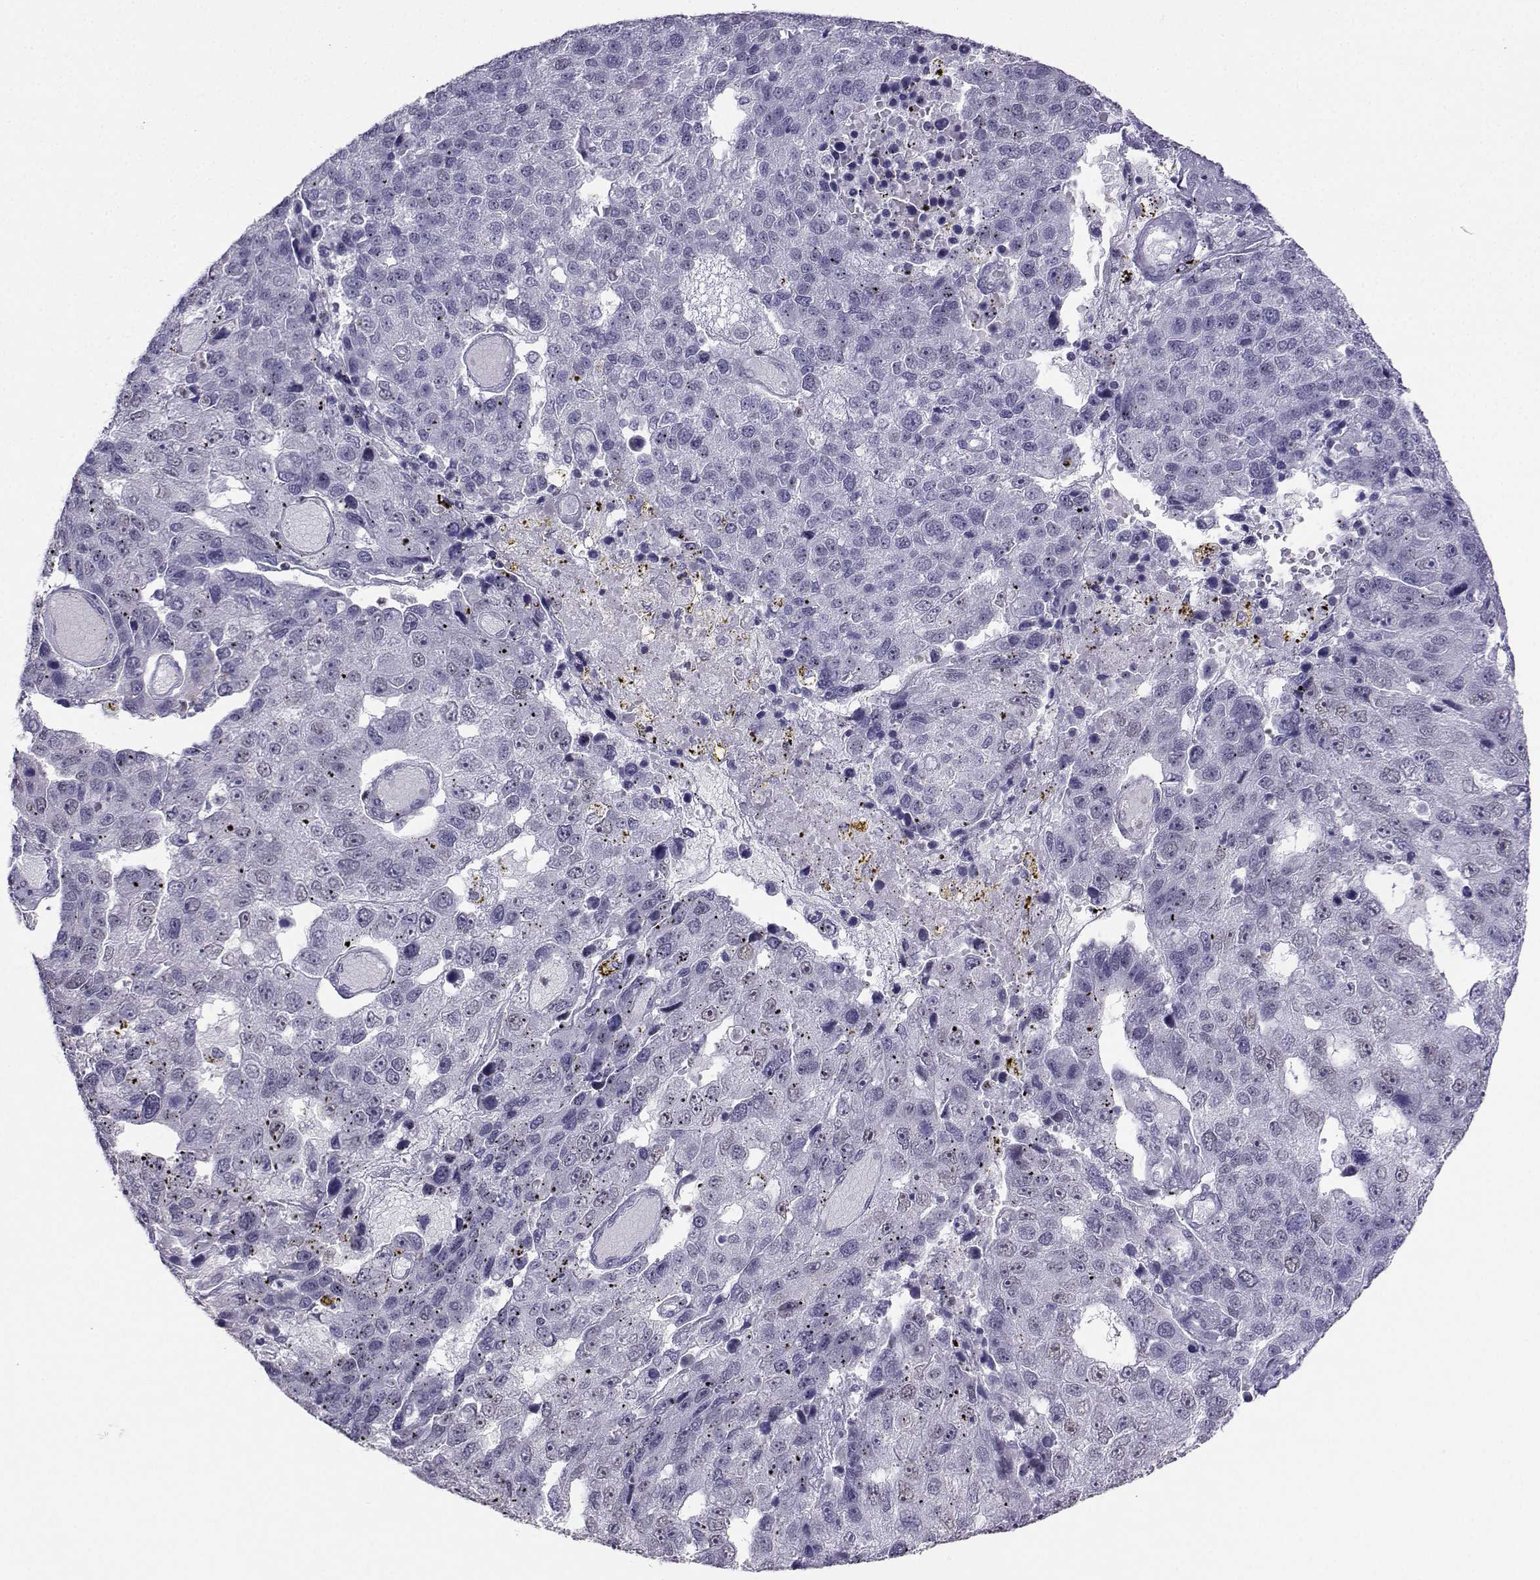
{"staining": {"intensity": "negative", "quantity": "none", "location": "none"}, "tissue": "pancreatic cancer", "cell_type": "Tumor cells", "image_type": "cancer", "snomed": [{"axis": "morphology", "description": "Adenocarcinoma, NOS"}, {"axis": "topography", "description": "Pancreas"}], "caption": "Pancreatic cancer was stained to show a protein in brown. There is no significant expression in tumor cells.", "gene": "TEDC2", "patient": {"sex": "female", "age": 61}}